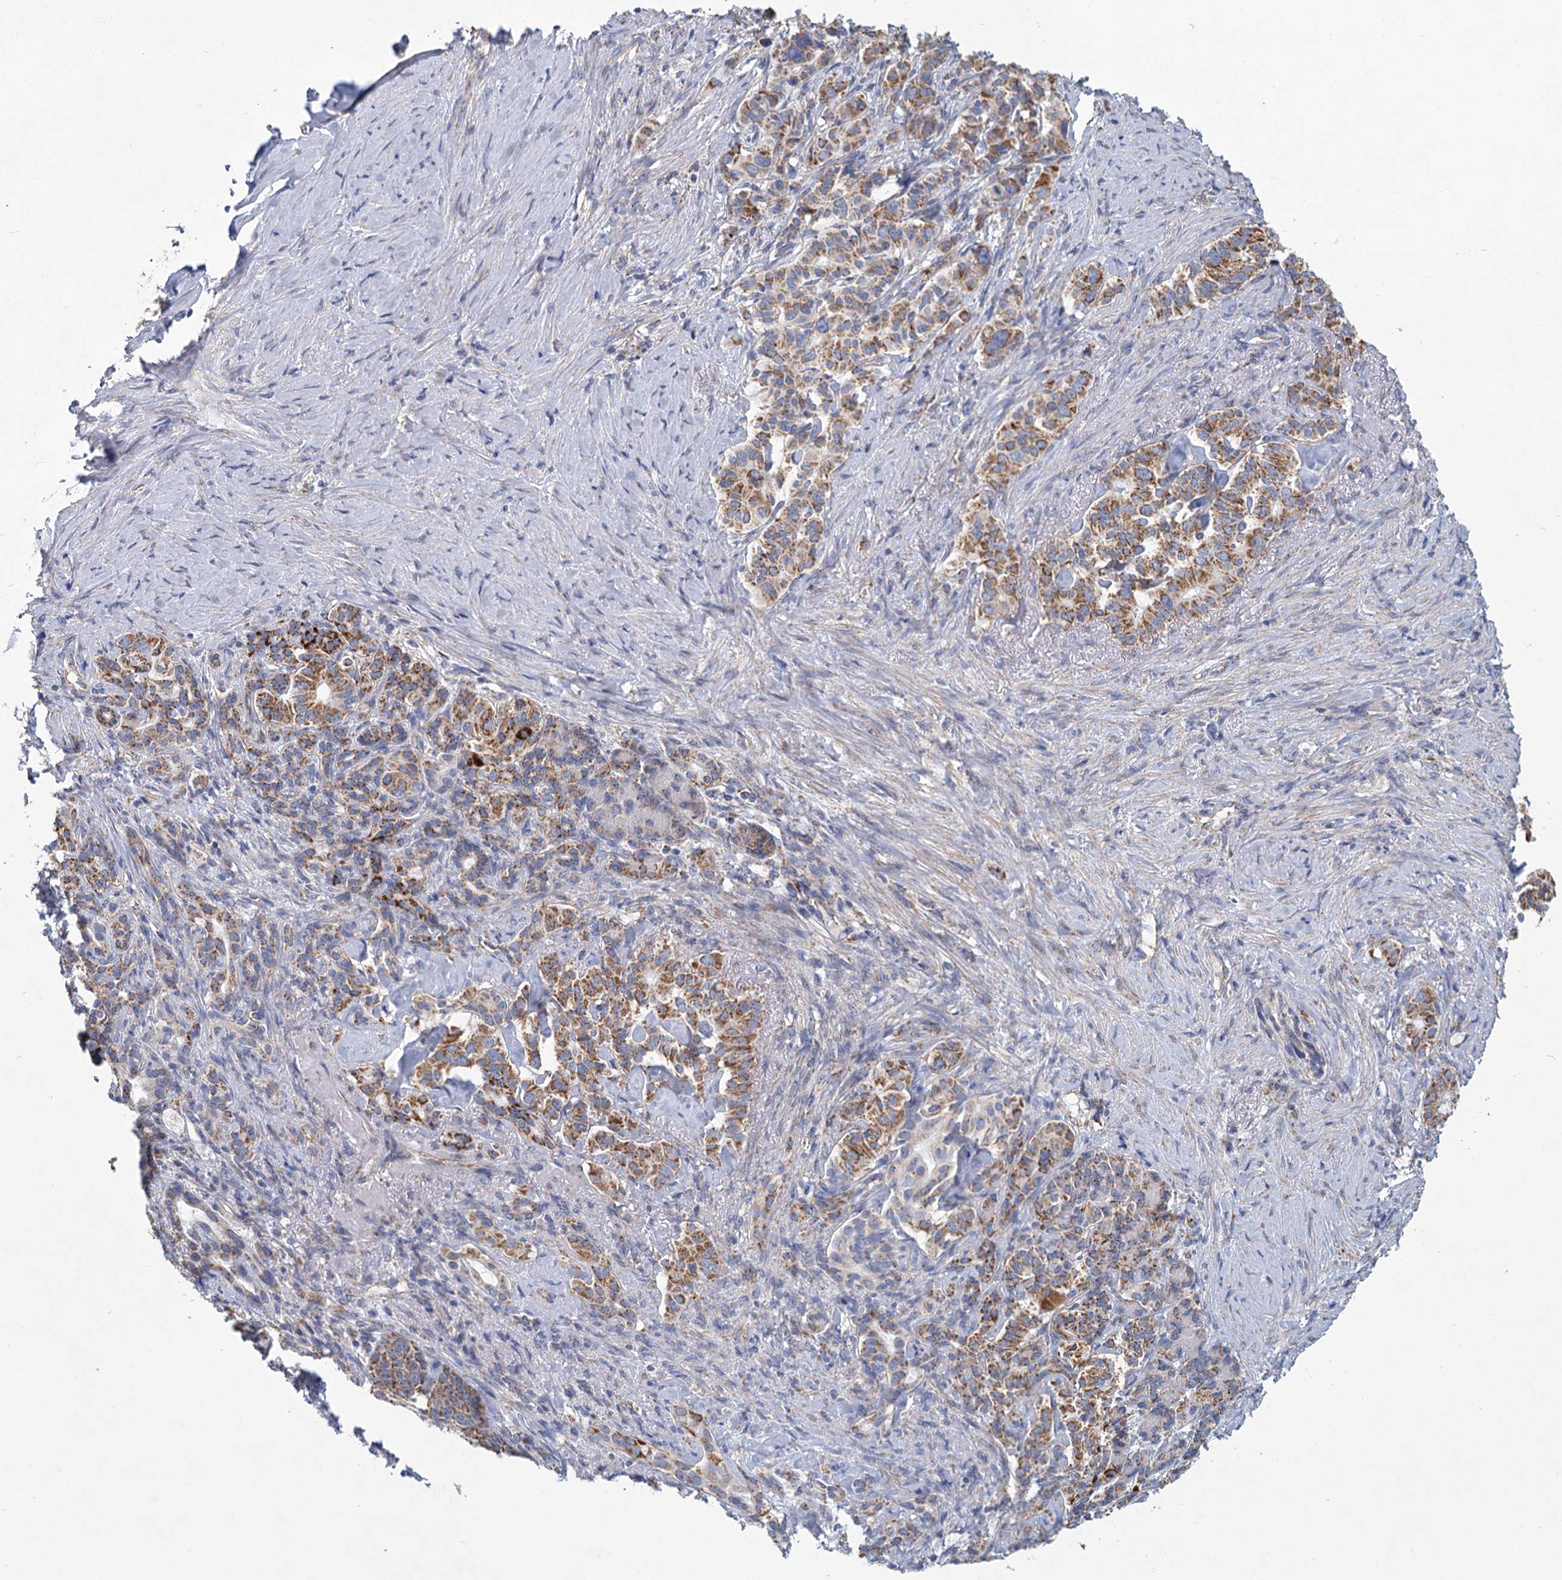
{"staining": {"intensity": "moderate", "quantity": ">75%", "location": "cytoplasmic/membranous"}, "tissue": "pancreatic cancer", "cell_type": "Tumor cells", "image_type": "cancer", "snomed": [{"axis": "morphology", "description": "Adenocarcinoma, NOS"}, {"axis": "topography", "description": "Pancreas"}], "caption": "An immunohistochemistry (IHC) histopathology image of neoplastic tissue is shown. Protein staining in brown labels moderate cytoplasmic/membranous positivity in pancreatic cancer (adenocarcinoma) within tumor cells. The staining was performed using DAB, with brown indicating positive protein expression. Nuclei are stained blue with hematoxylin.", "gene": "NDUFC2", "patient": {"sex": "female", "age": 74}}